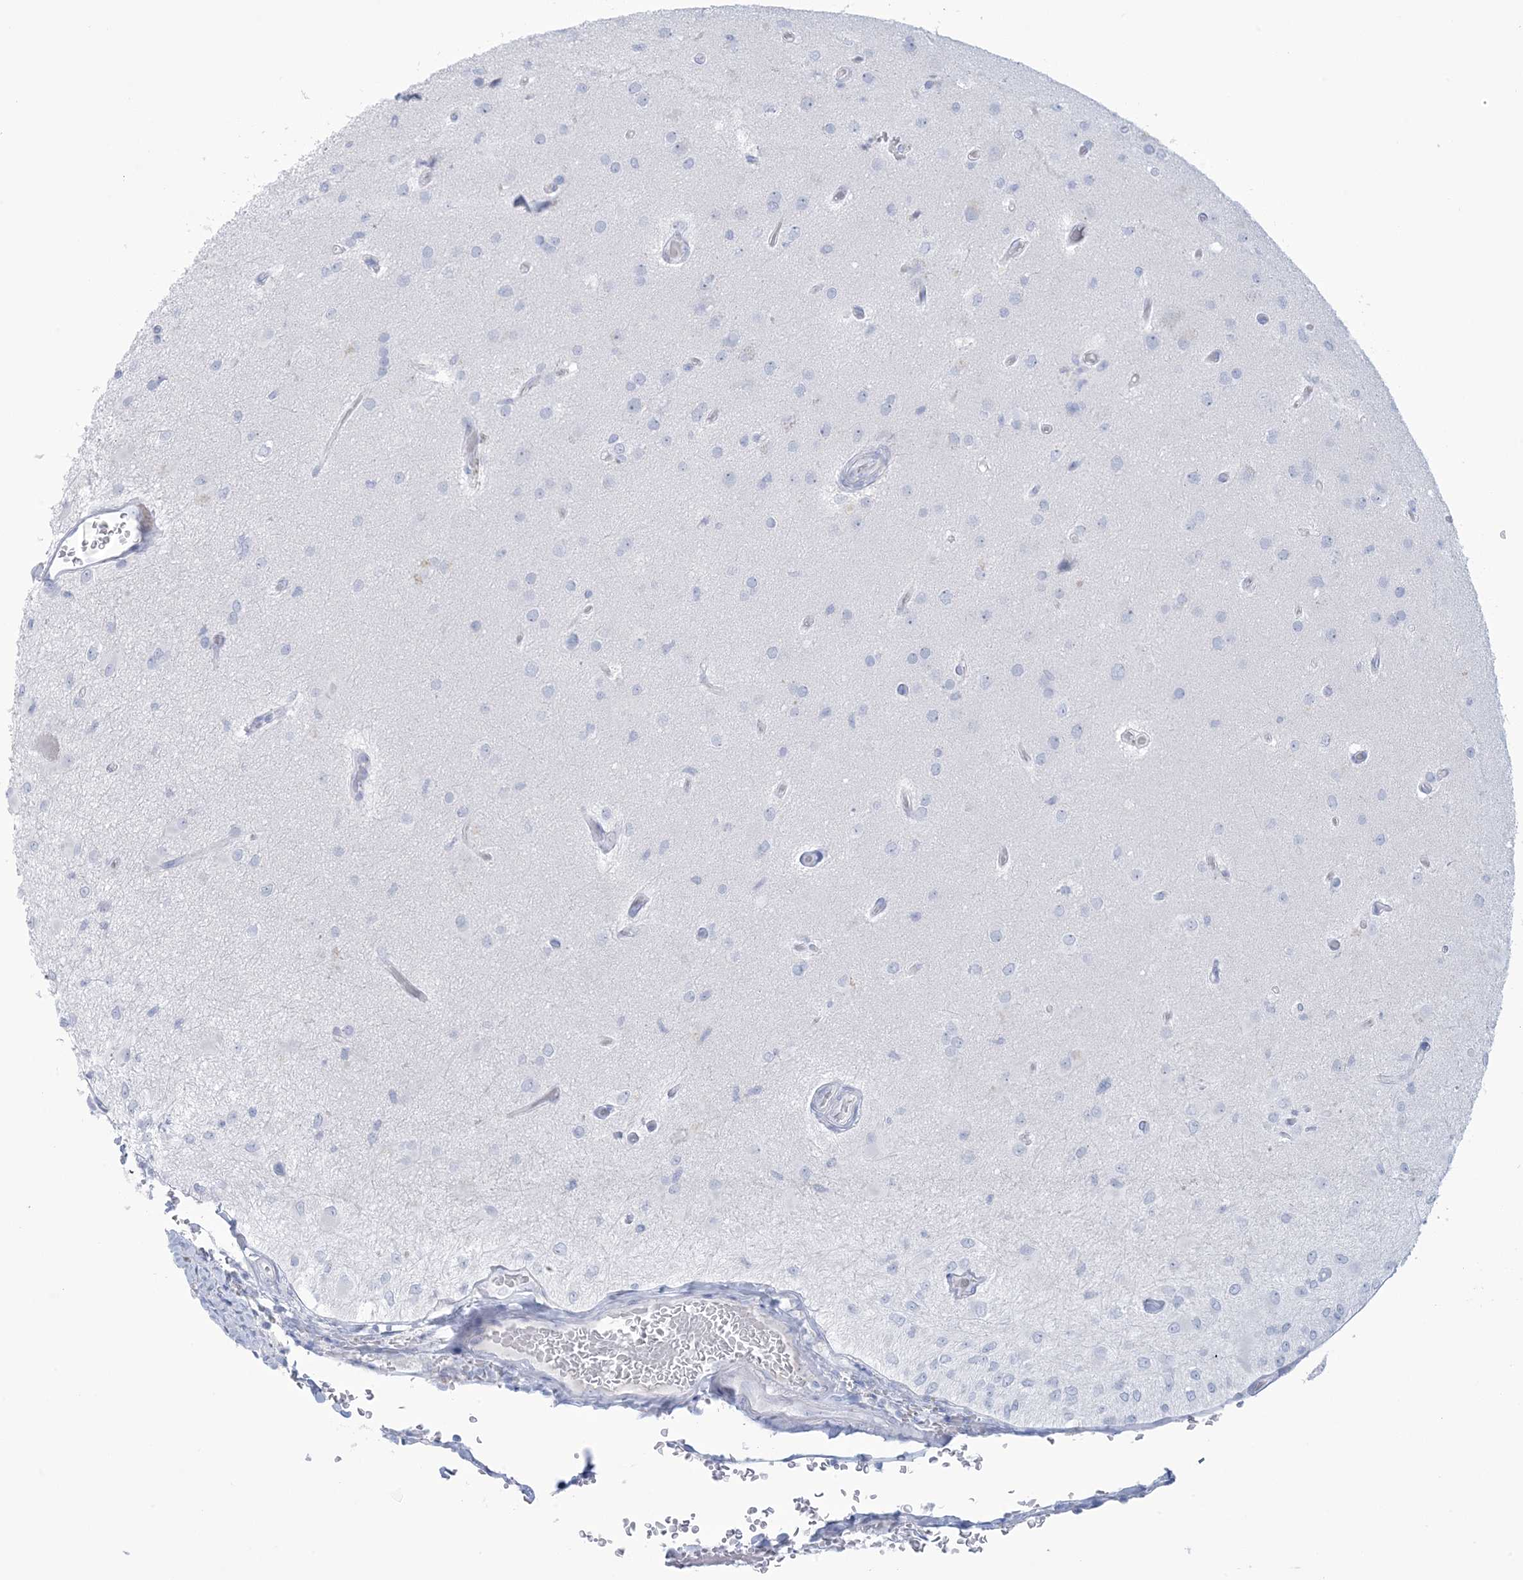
{"staining": {"intensity": "negative", "quantity": "none", "location": "none"}, "tissue": "glioma", "cell_type": "Tumor cells", "image_type": "cancer", "snomed": [{"axis": "morphology", "description": "Normal tissue, NOS"}, {"axis": "morphology", "description": "Glioma, malignant, High grade"}, {"axis": "topography", "description": "Cerebral cortex"}], "caption": "Immunohistochemistry (IHC) micrograph of human glioma stained for a protein (brown), which demonstrates no positivity in tumor cells.", "gene": "AGXT", "patient": {"sex": "male", "age": 77}}